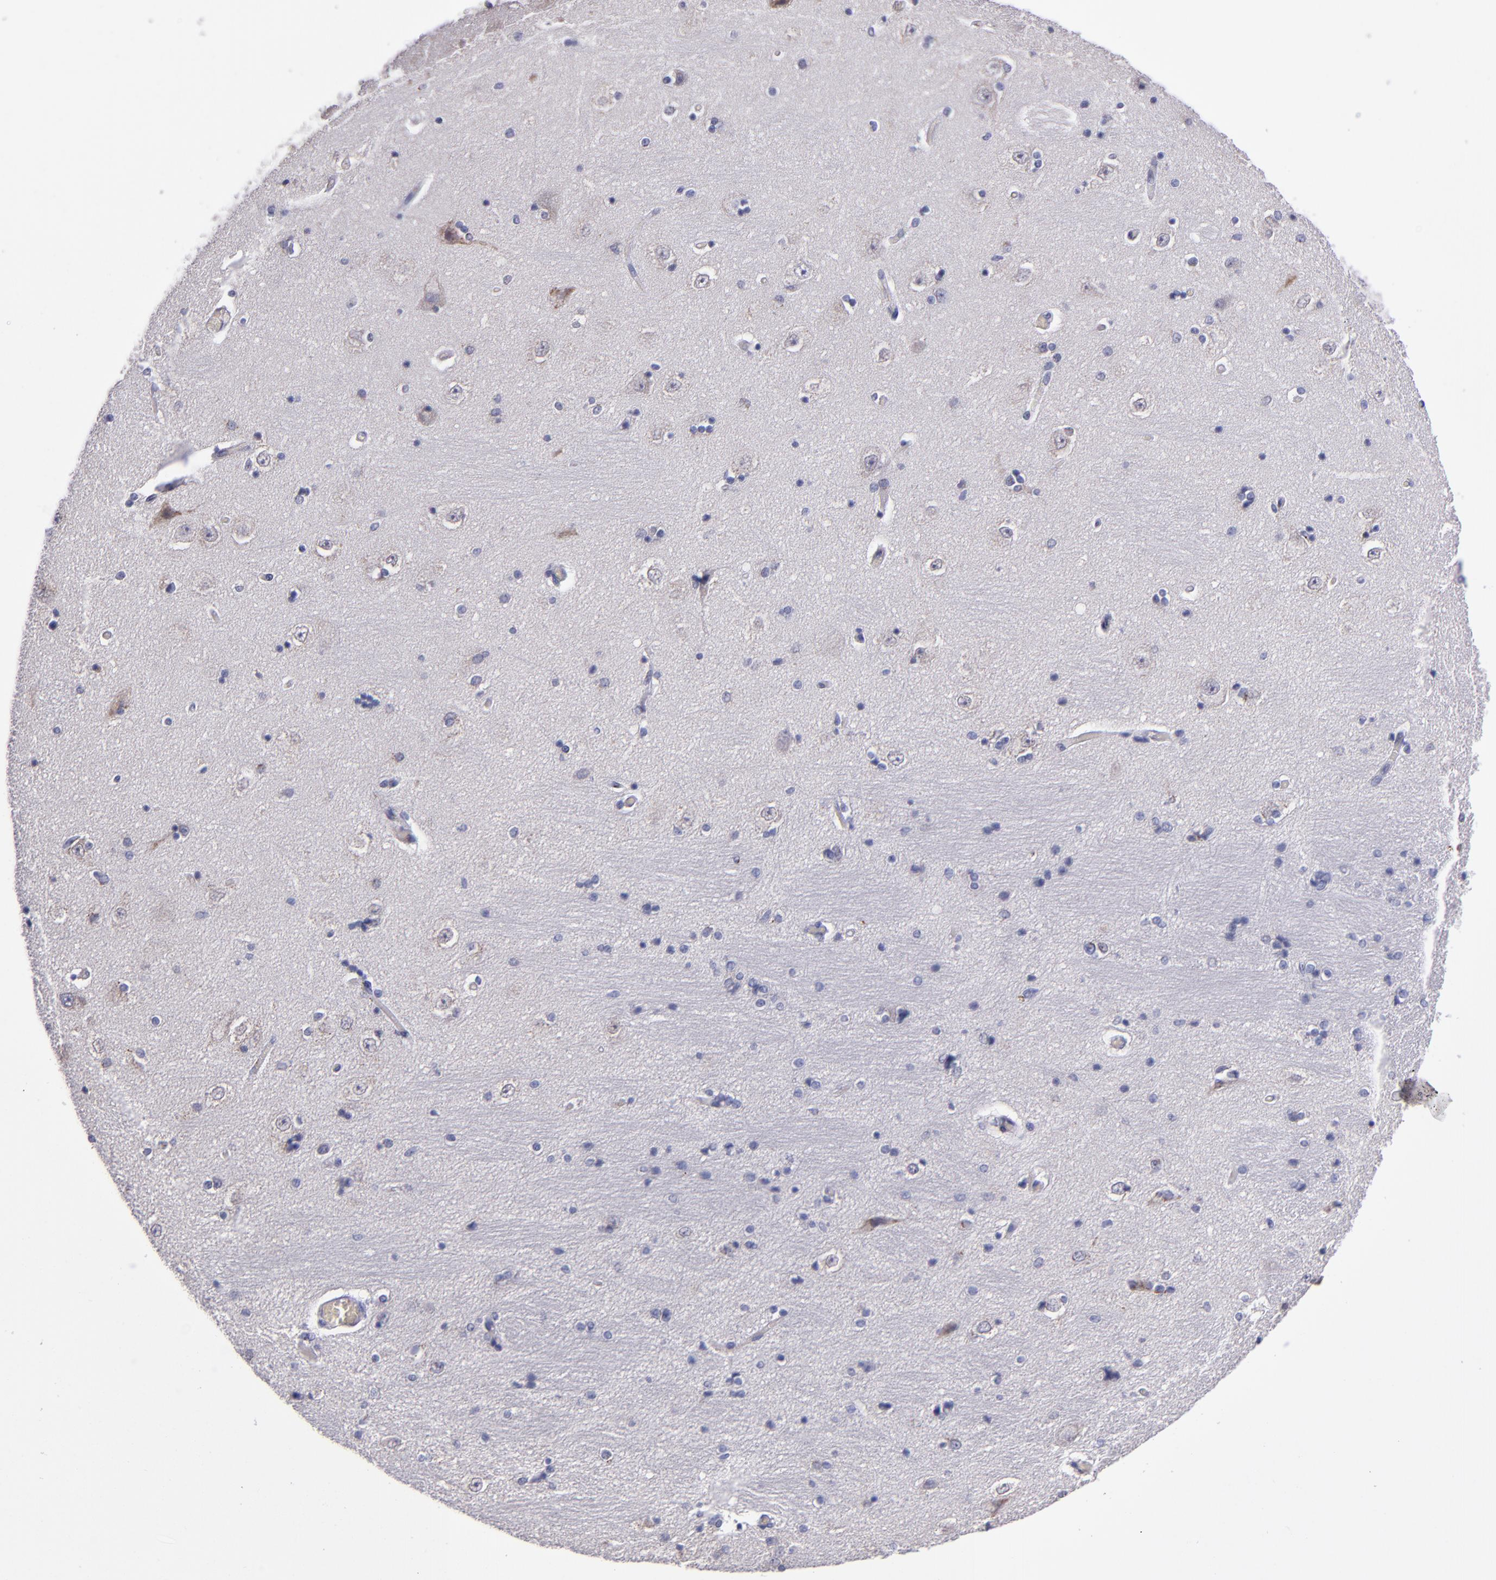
{"staining": {"intensity": "negative", "quantity": "none", "location": "none"}, "tissue": "hippocampus", "cell_type": "Glial cells", "image_type": "normal", "snomed": [{"axis": "morphology", "description": "Normal tissue, NOS"}, {"axis": "topography", "description": "Hippocampus"}], "caption": "Glial cells show no significant protein positivity in benign hippocampus. The staining was performed using DAB to visualize the protein expression in brown, while the nuclei were stained in blue with hematoxylin (Magnification: 20x).", "gene": "RAB41", "patient": {"sex": "female", "age": 54}}